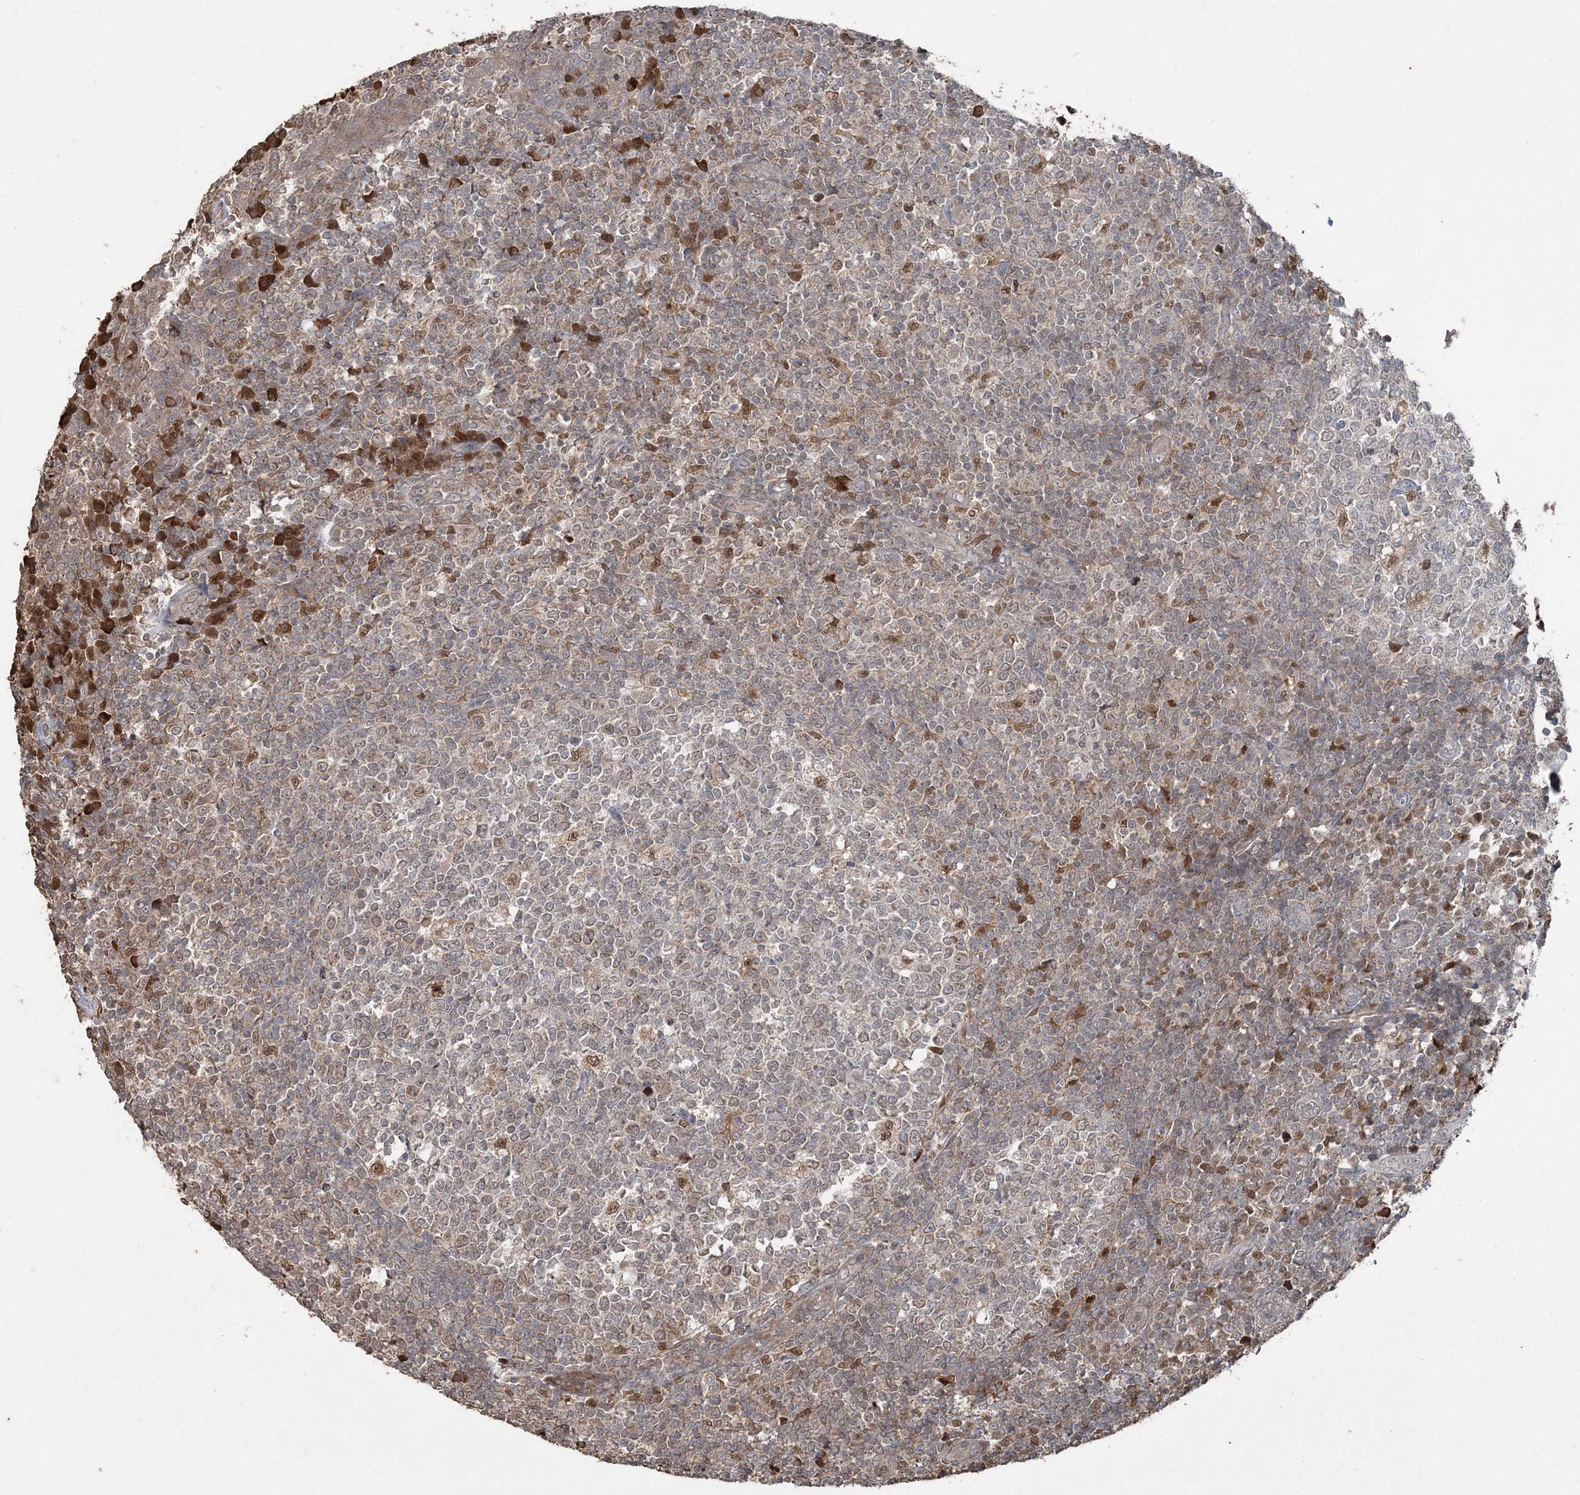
{"staining": {"intensity": "moderate", "quantity": "<25%", "location": "nuclear"}, "tissue": "tonsil", "cell_type": "Germinal center cells", "image_type": "normal", "snomed": [{"axis": "morphology", "description": "Normal tissue, NOS"}, {"axis": "topography", "description": "Tonsil"}], "caption": "Moderate nuclear expression for a protein is seen in about <25% of germinal center cells of unremarkable tonsil using IHC.", "gene": "SLU7", "patient": {"sex": "female", "age": 19}}